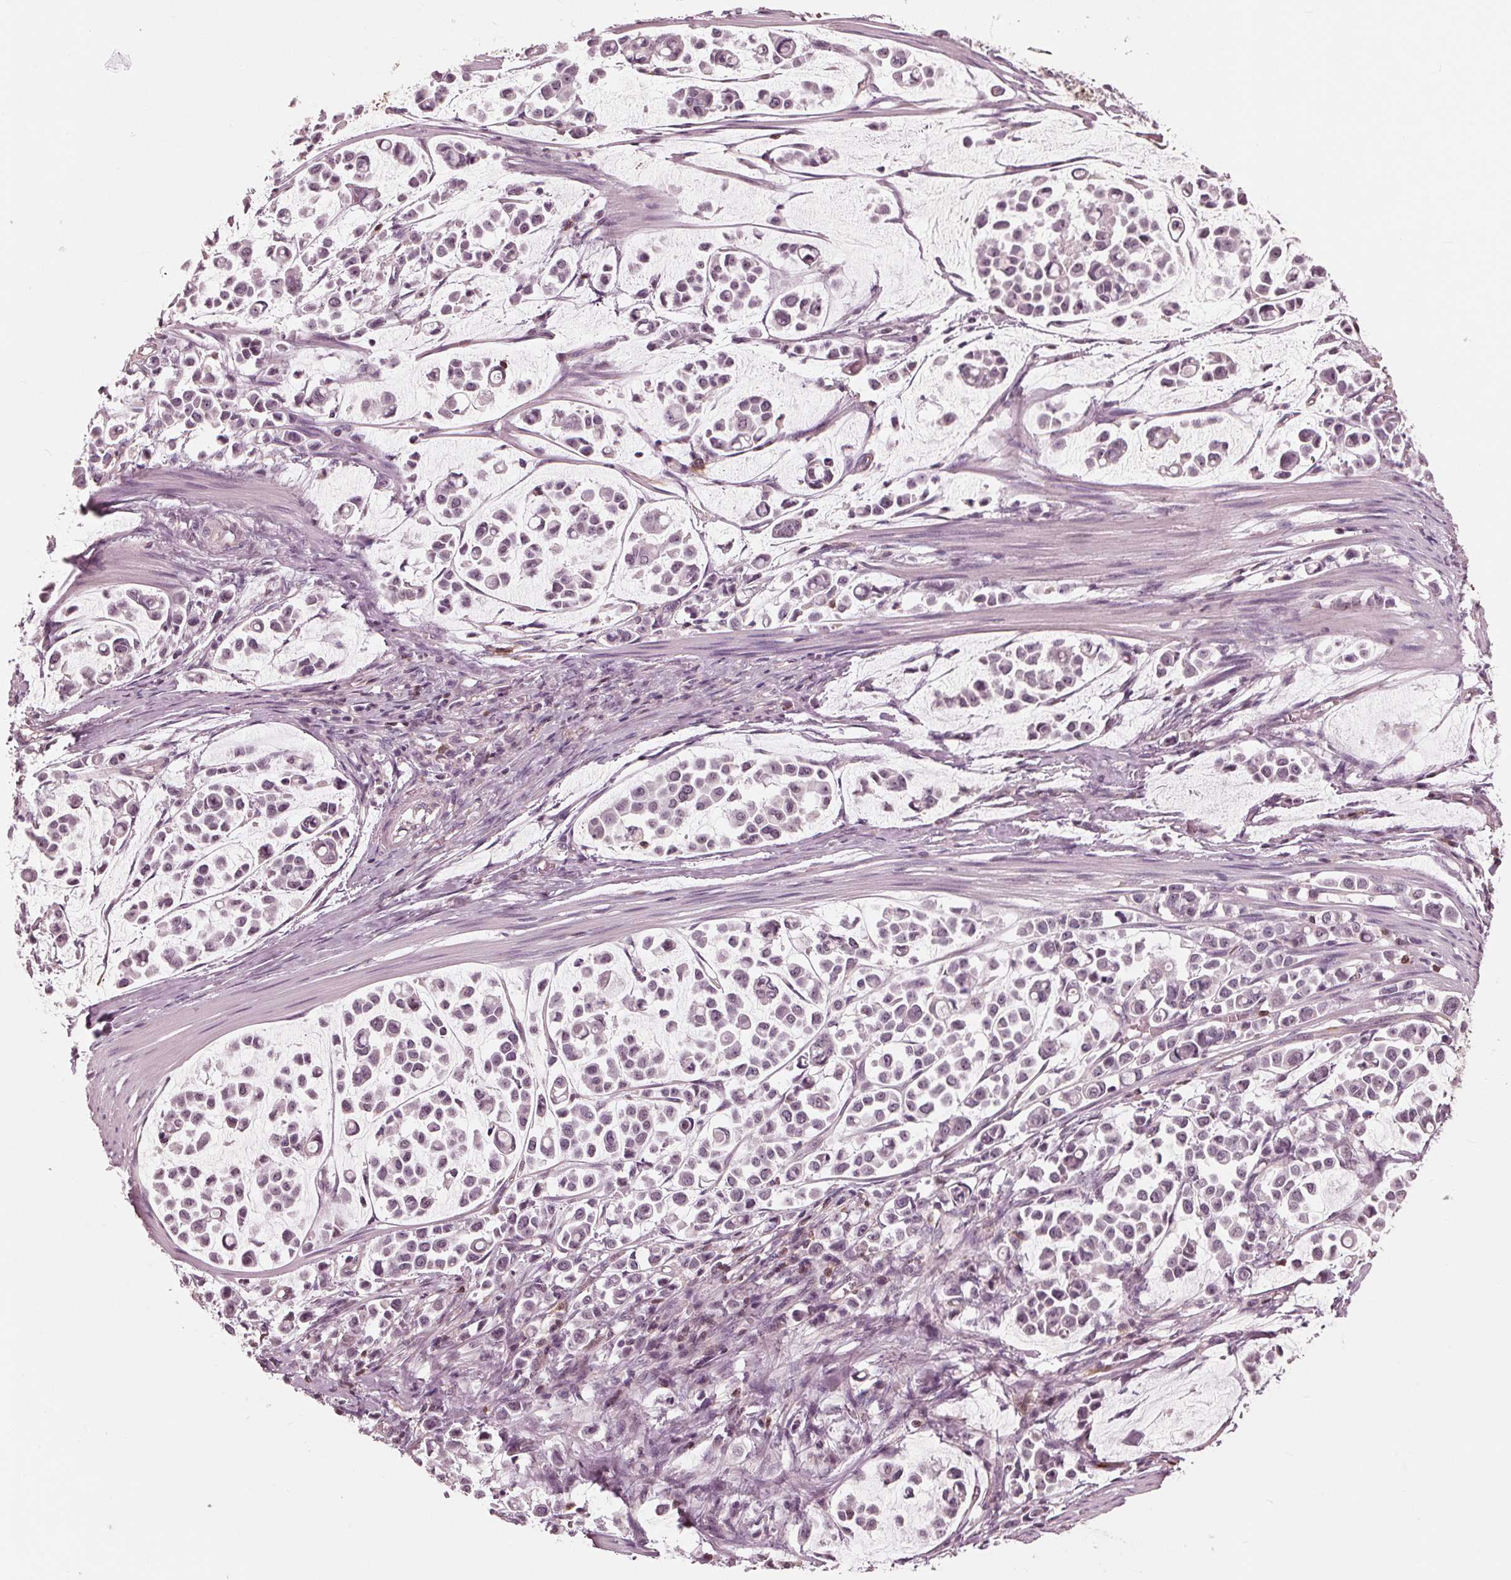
{"staining": {"intensity": "negative", "quantity": "none", "location": "none"}, "tissue": "stomach cancer", "cell_type": "Tumor cells", "image_type": "cancer", "snomed": [{"axis": "morphology", "description": "Adenocarcinoma, NOS"}, {"axis": "topography", "description": "Stomach"}], "caption": "This is a micrograph of immunohistochemistry (IHC) staining of stomach cancer, which shows no expression in tumor cells.", "gene": "ING3", "patient": {"sex": "male", "age": 82}}